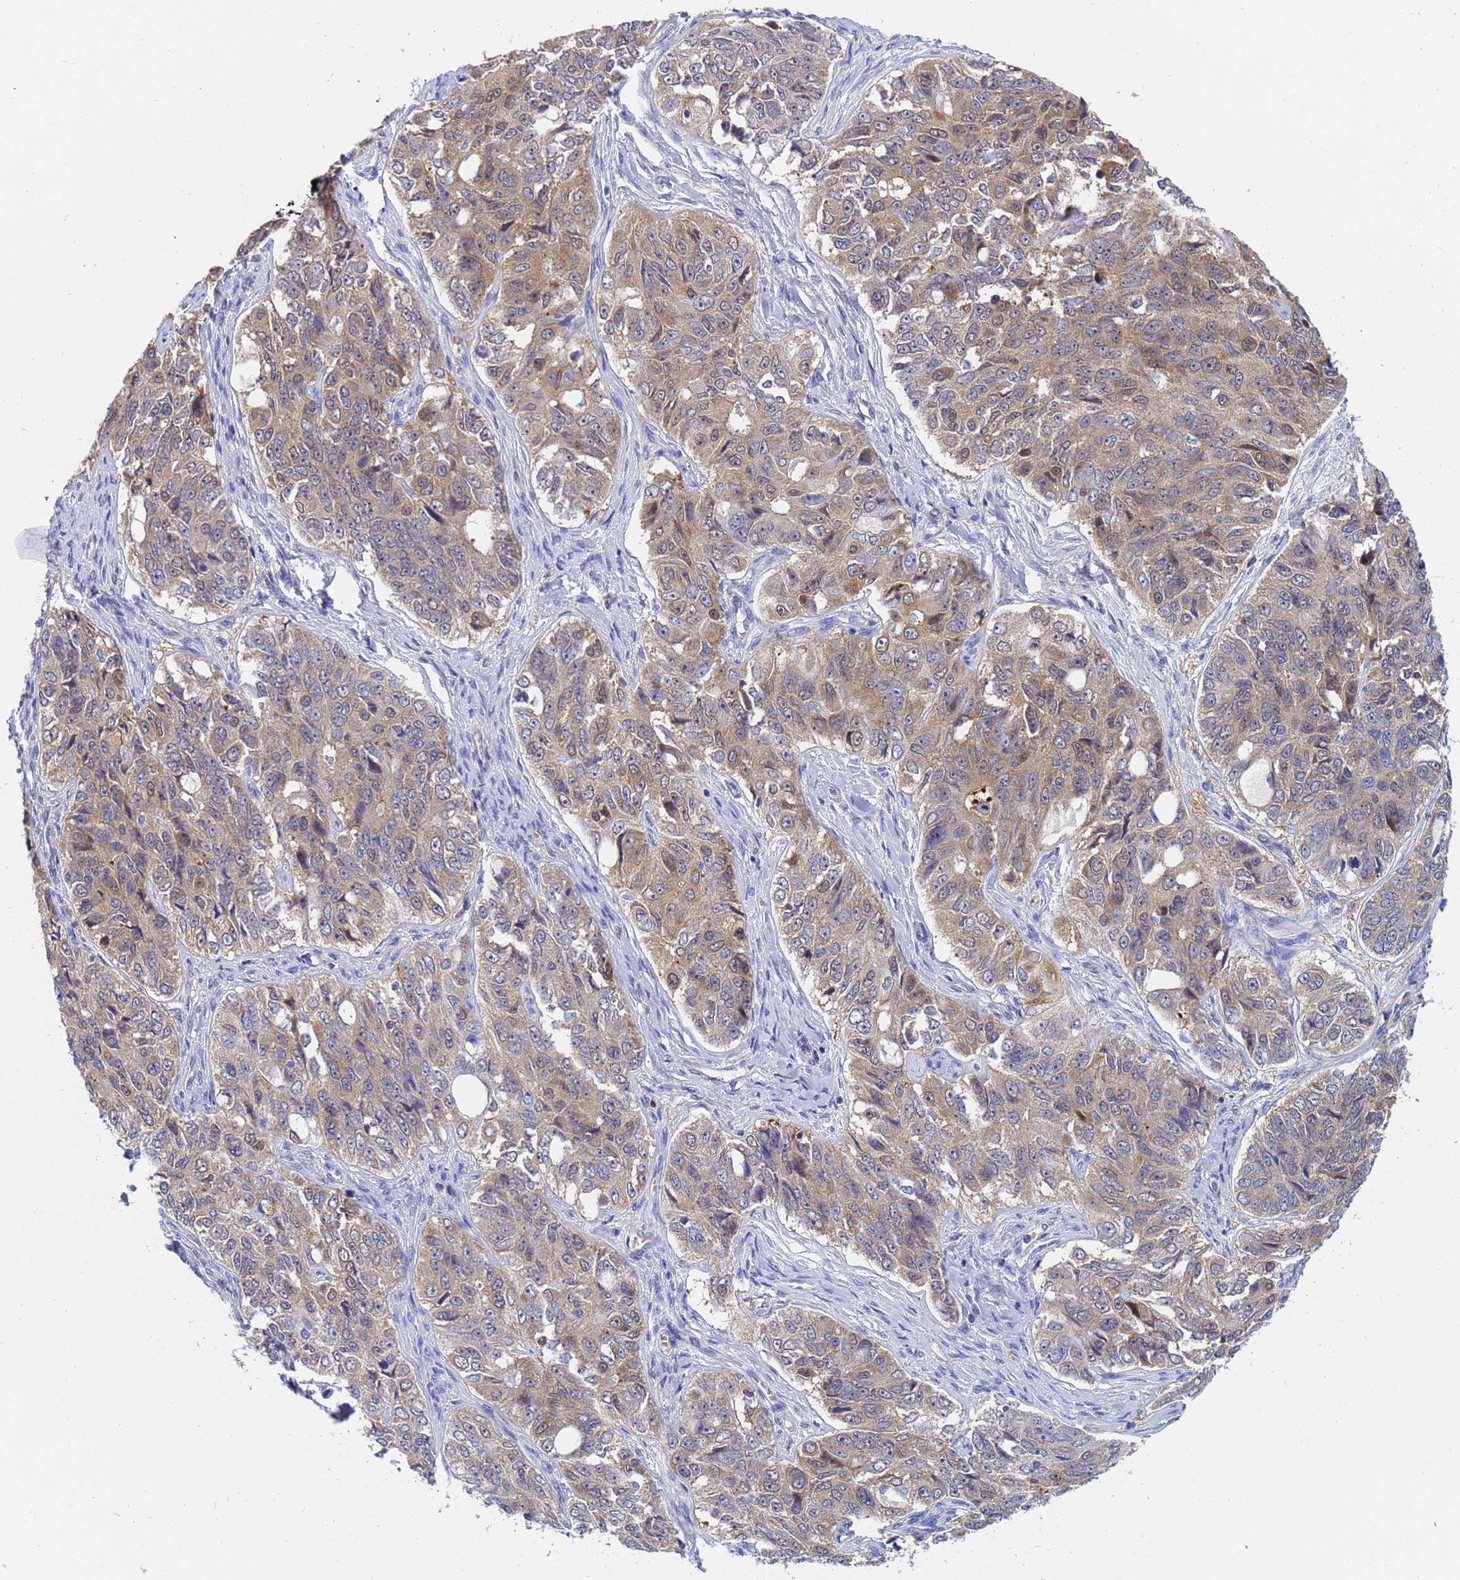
{"staining": {"intensity": "weak", "quantity": ">75%", "location": "cytoplasmic/membranous"}, "tissue": "ovarian cancer", "cell_type": "Tumor cells", "image_type": "cancer", "snomed": [{"axis": "morphology", "description": "Carcinoma, endometroid"}, {"axis": "topography", "description": "Ovary"}], "caption": "This is an image of IHC staining of ovarian cancer, which shows weak positivity in the cytoplasmic/membranous of tumor cells.", "gene": "TTLL11", "patient": {"sex": "female", "age": 51}}